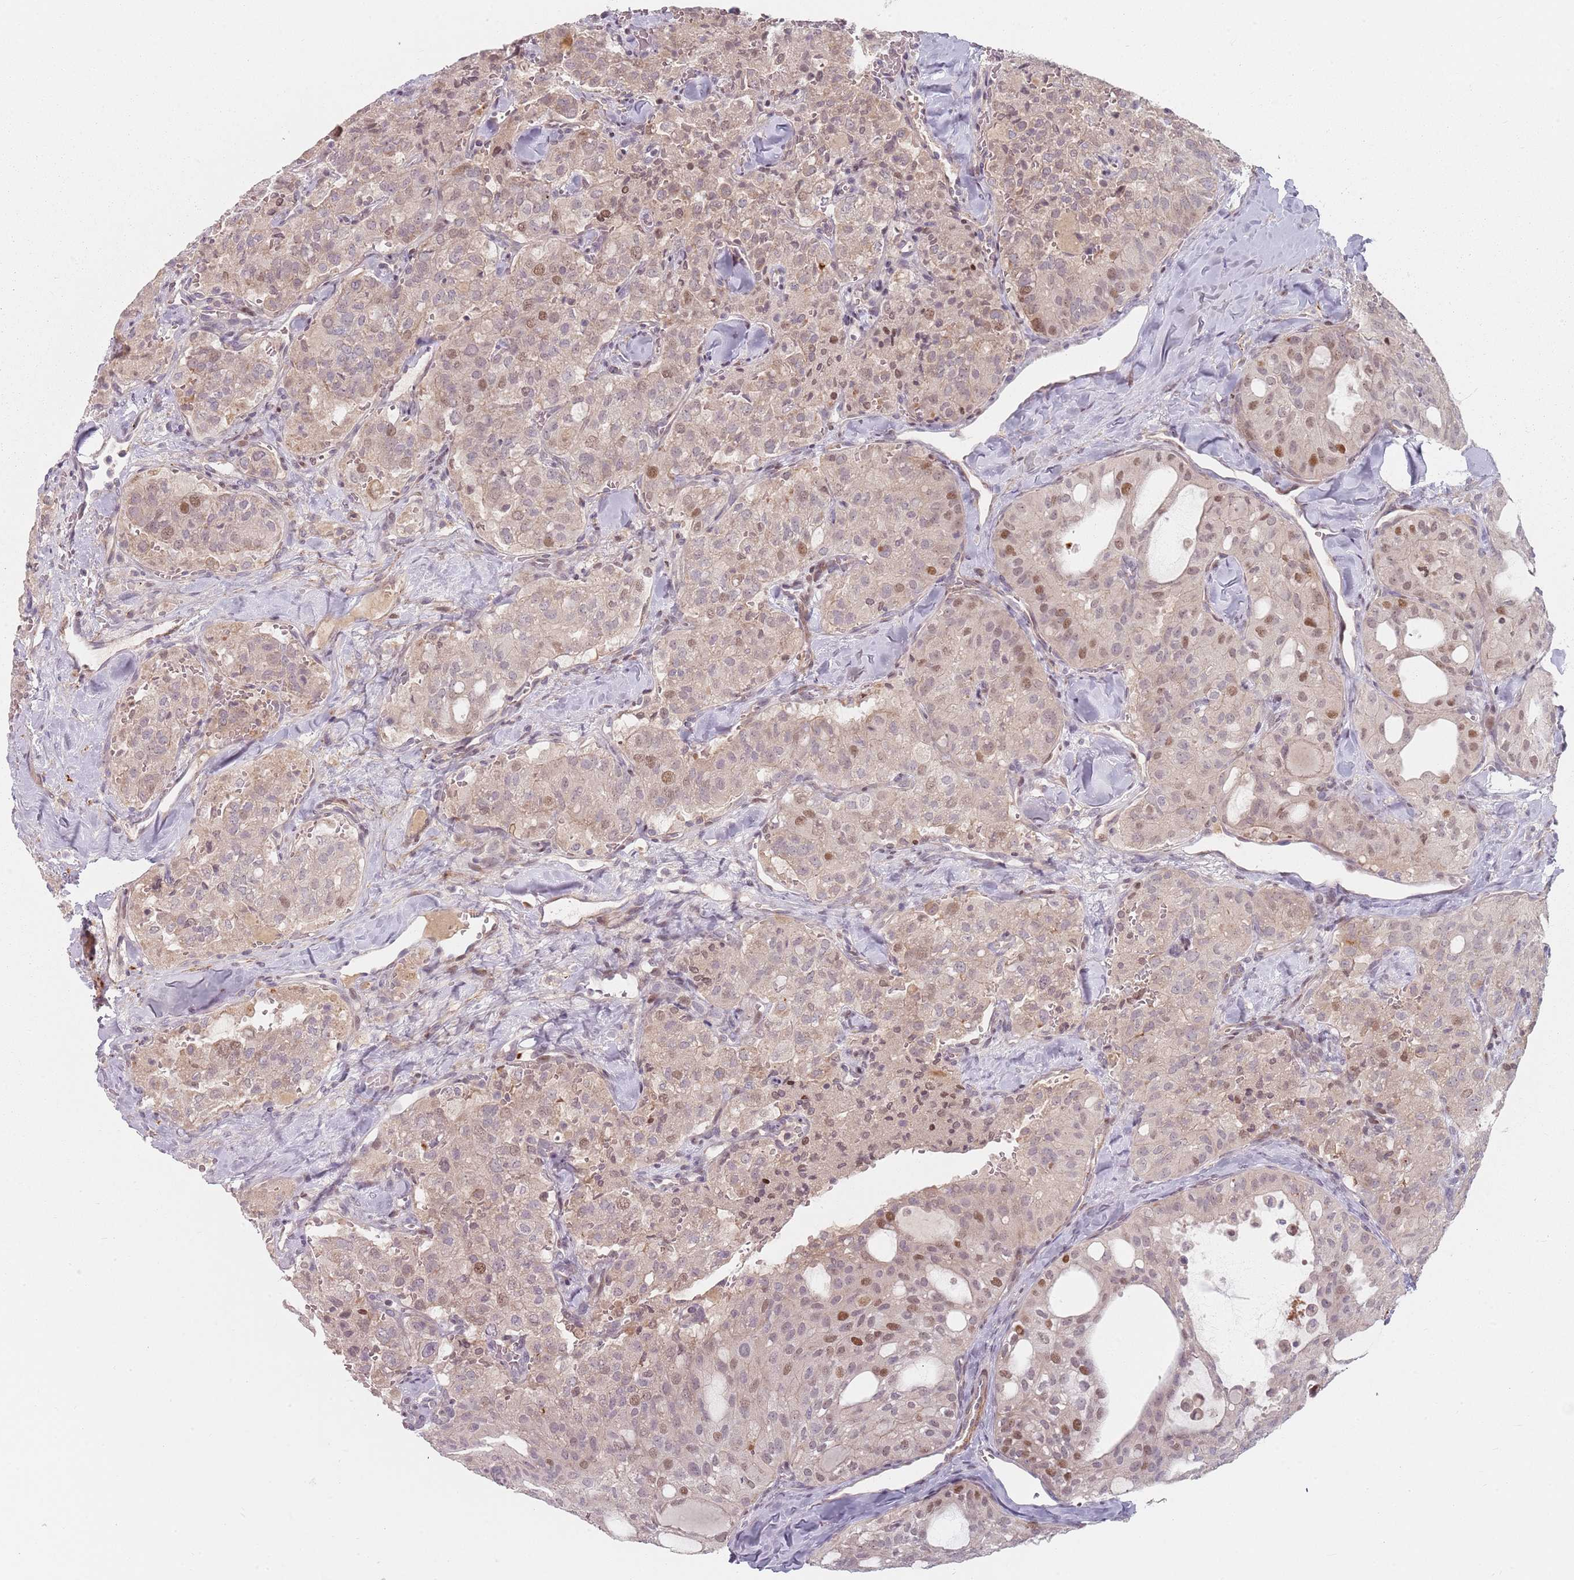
{"staining": {"intensity": "moderate", "quantity": "<25%", "location": "nuclear"}, "tissue": "thyroid cancer", "cell_type": "Tumor cells", "image_type": "cancer", "snomed": [{"axis": "morphology", "description": "Follicular adenoma carcinoma, NOS"}, {"axis": "topography", "description": "Thyroid gland"}], "caption": "Immunohistochemical staining of human follicular adenoma carcinoma (thyroid) displays low levels of moderate nuclear positivity in about <25% of tumor cells.", "gene": "RPS6KA2", "patient": {"sex": "male", "age": 75}}